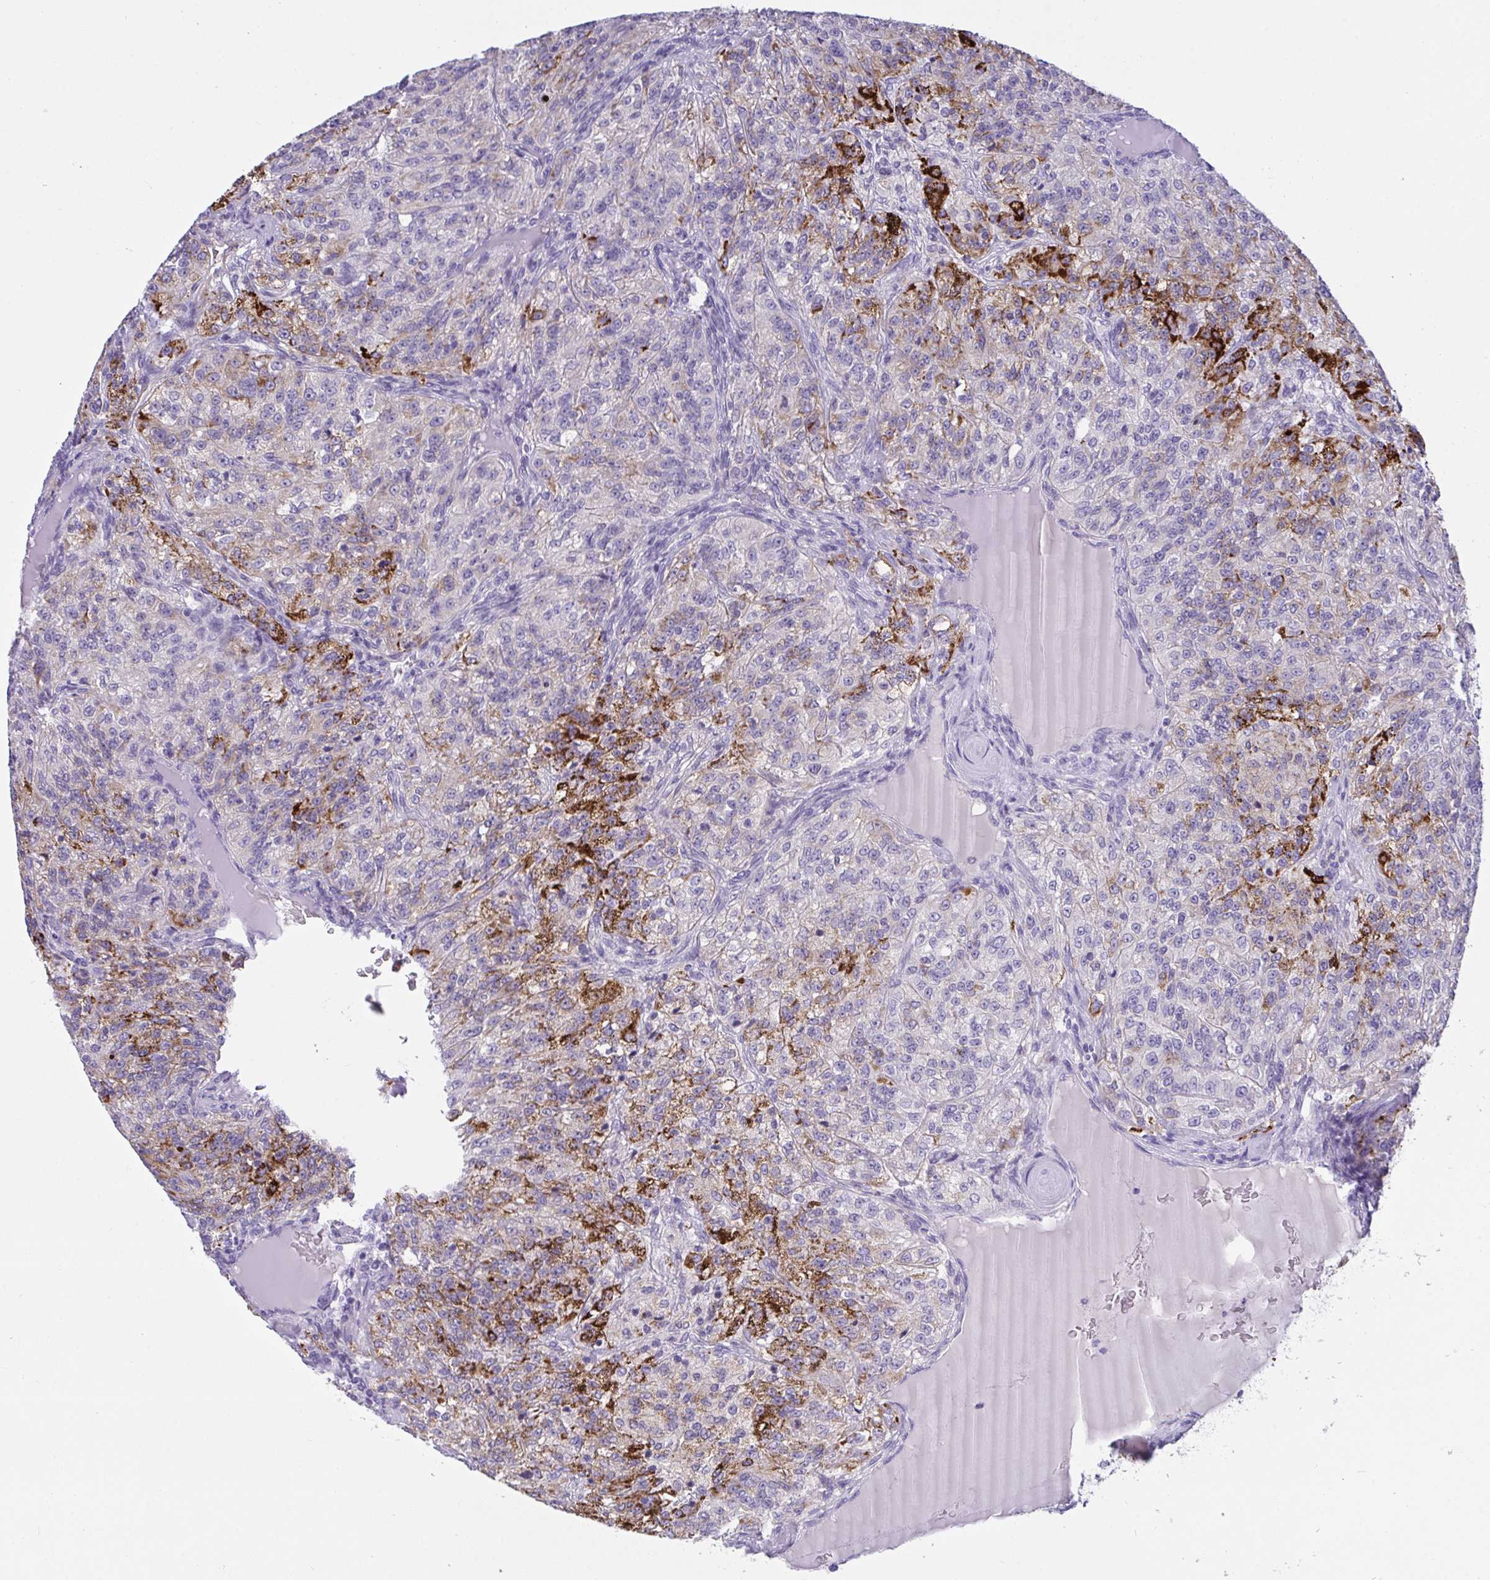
{"staining": {"intensity": "strong", "quantity": "<25%", "location": "cytoplasmic/membranous"}, "tissue": "renal cancer", "cell_type": "Tumor cells", "image_type": "cancer", "snomed": [{"axis": "morphology", "description": "Adenocarcinoma, NOS"}, {"axis": "topography", "description": "Kidney"}], "caption": "Renal cancer tissue reveals strong cytoplasmic/membranous positivity in about <25% of tumor cells", "gene": "SEMA6B", "patient": {"sex": "female", "age": 63}}